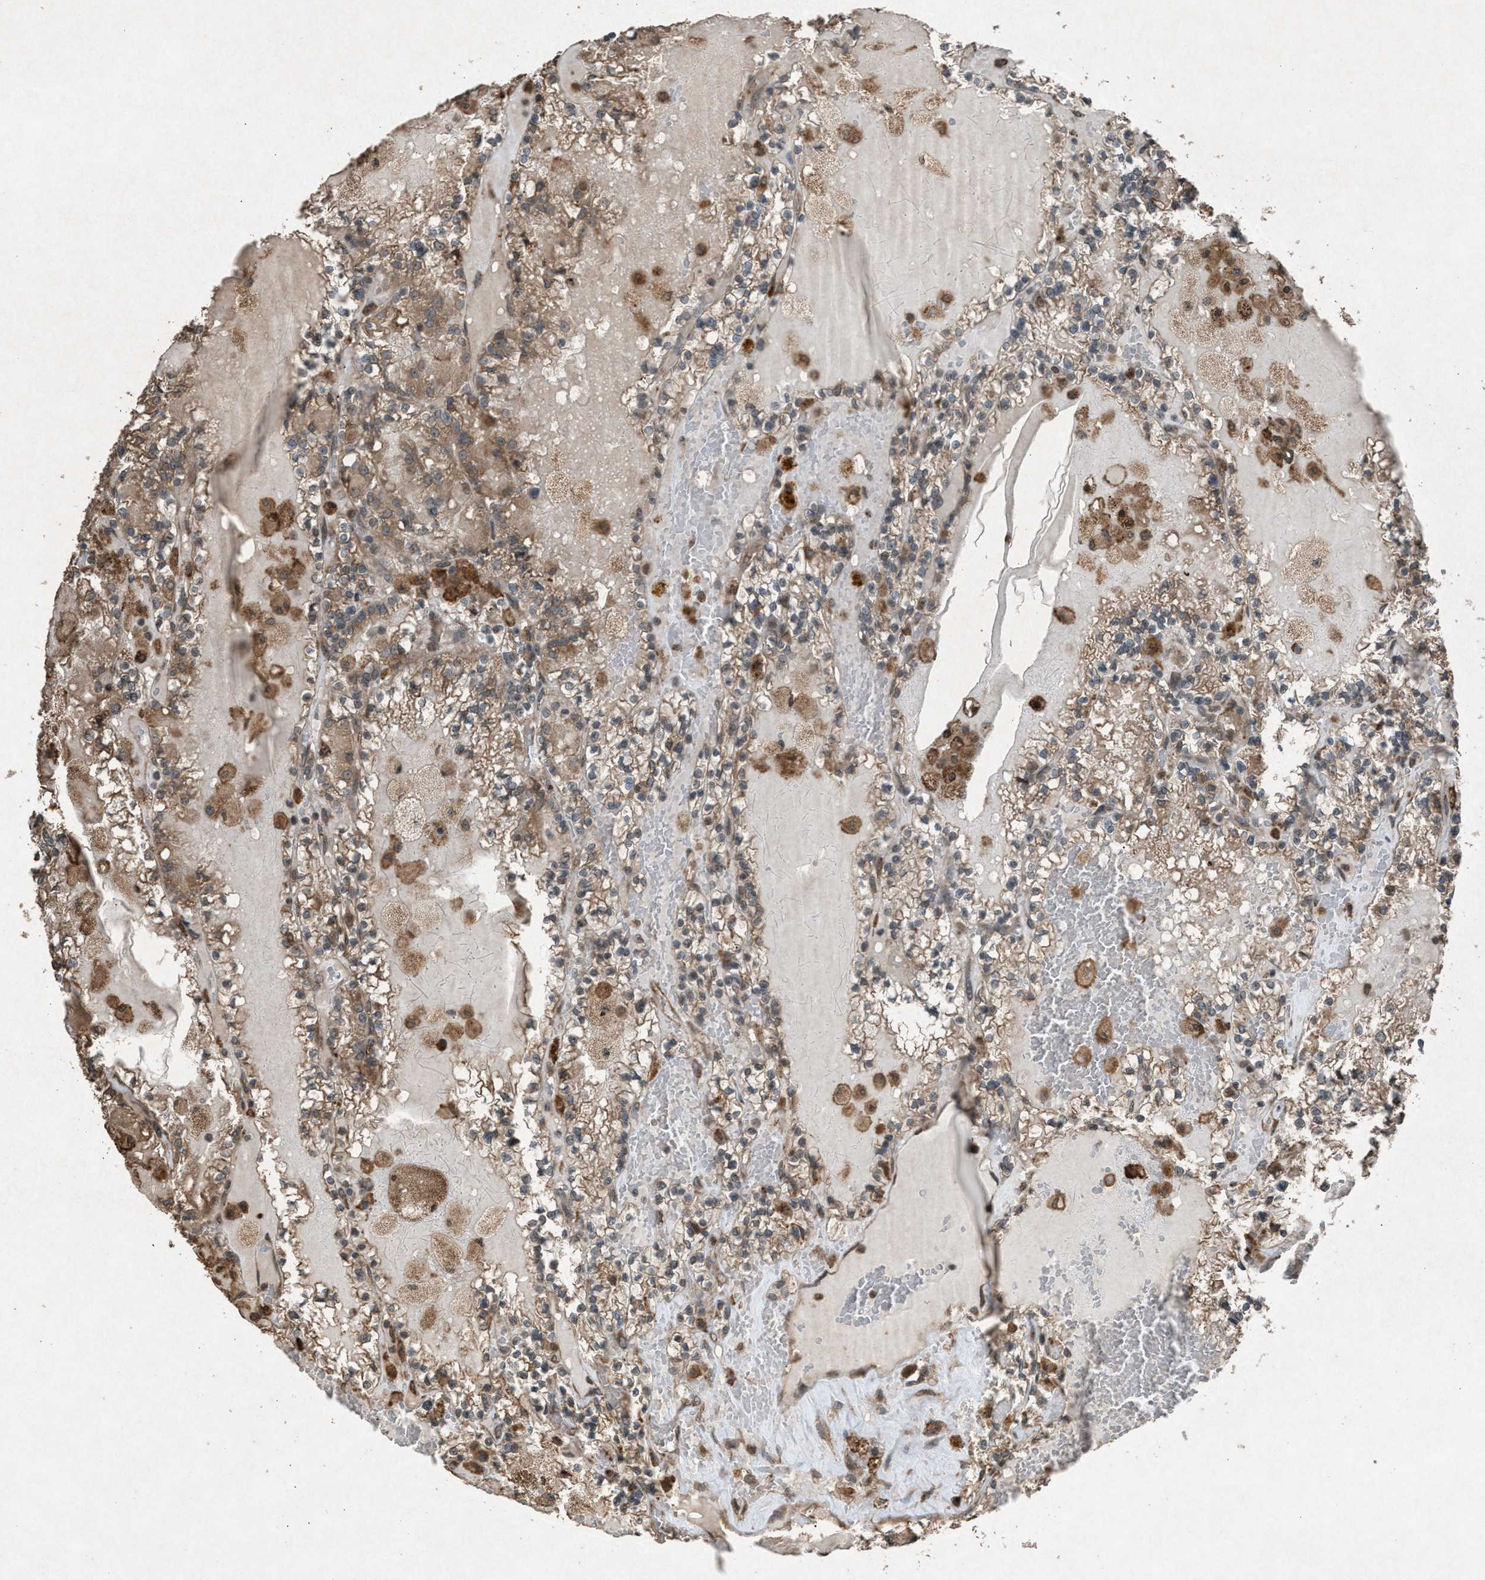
{"staining": {"intensity": "weak", "quantity": ">75%", "location": "cytoplasmic/membranous"}, "tissue": "renal cancer", "cell_type": "Tumor cells", "image_type": "cancer", "snomed": [{"axis": "morphology", "description": "Adenocarcinoma, NOS"}, {"axis": "topography", "description": "Kidney"}], "caption": "Immunohistochemical staining of human adenocarcinoma (renal) shows low levels of weak cytoplasmic/membranous staining in about >75% of tumor cells. (Stains: DAB in brown, nuclei in blue, Microscopy: brightfield microscopy at high magnification).", "gene": "CALR", "patient": {"sex": "female", "age": 56}}